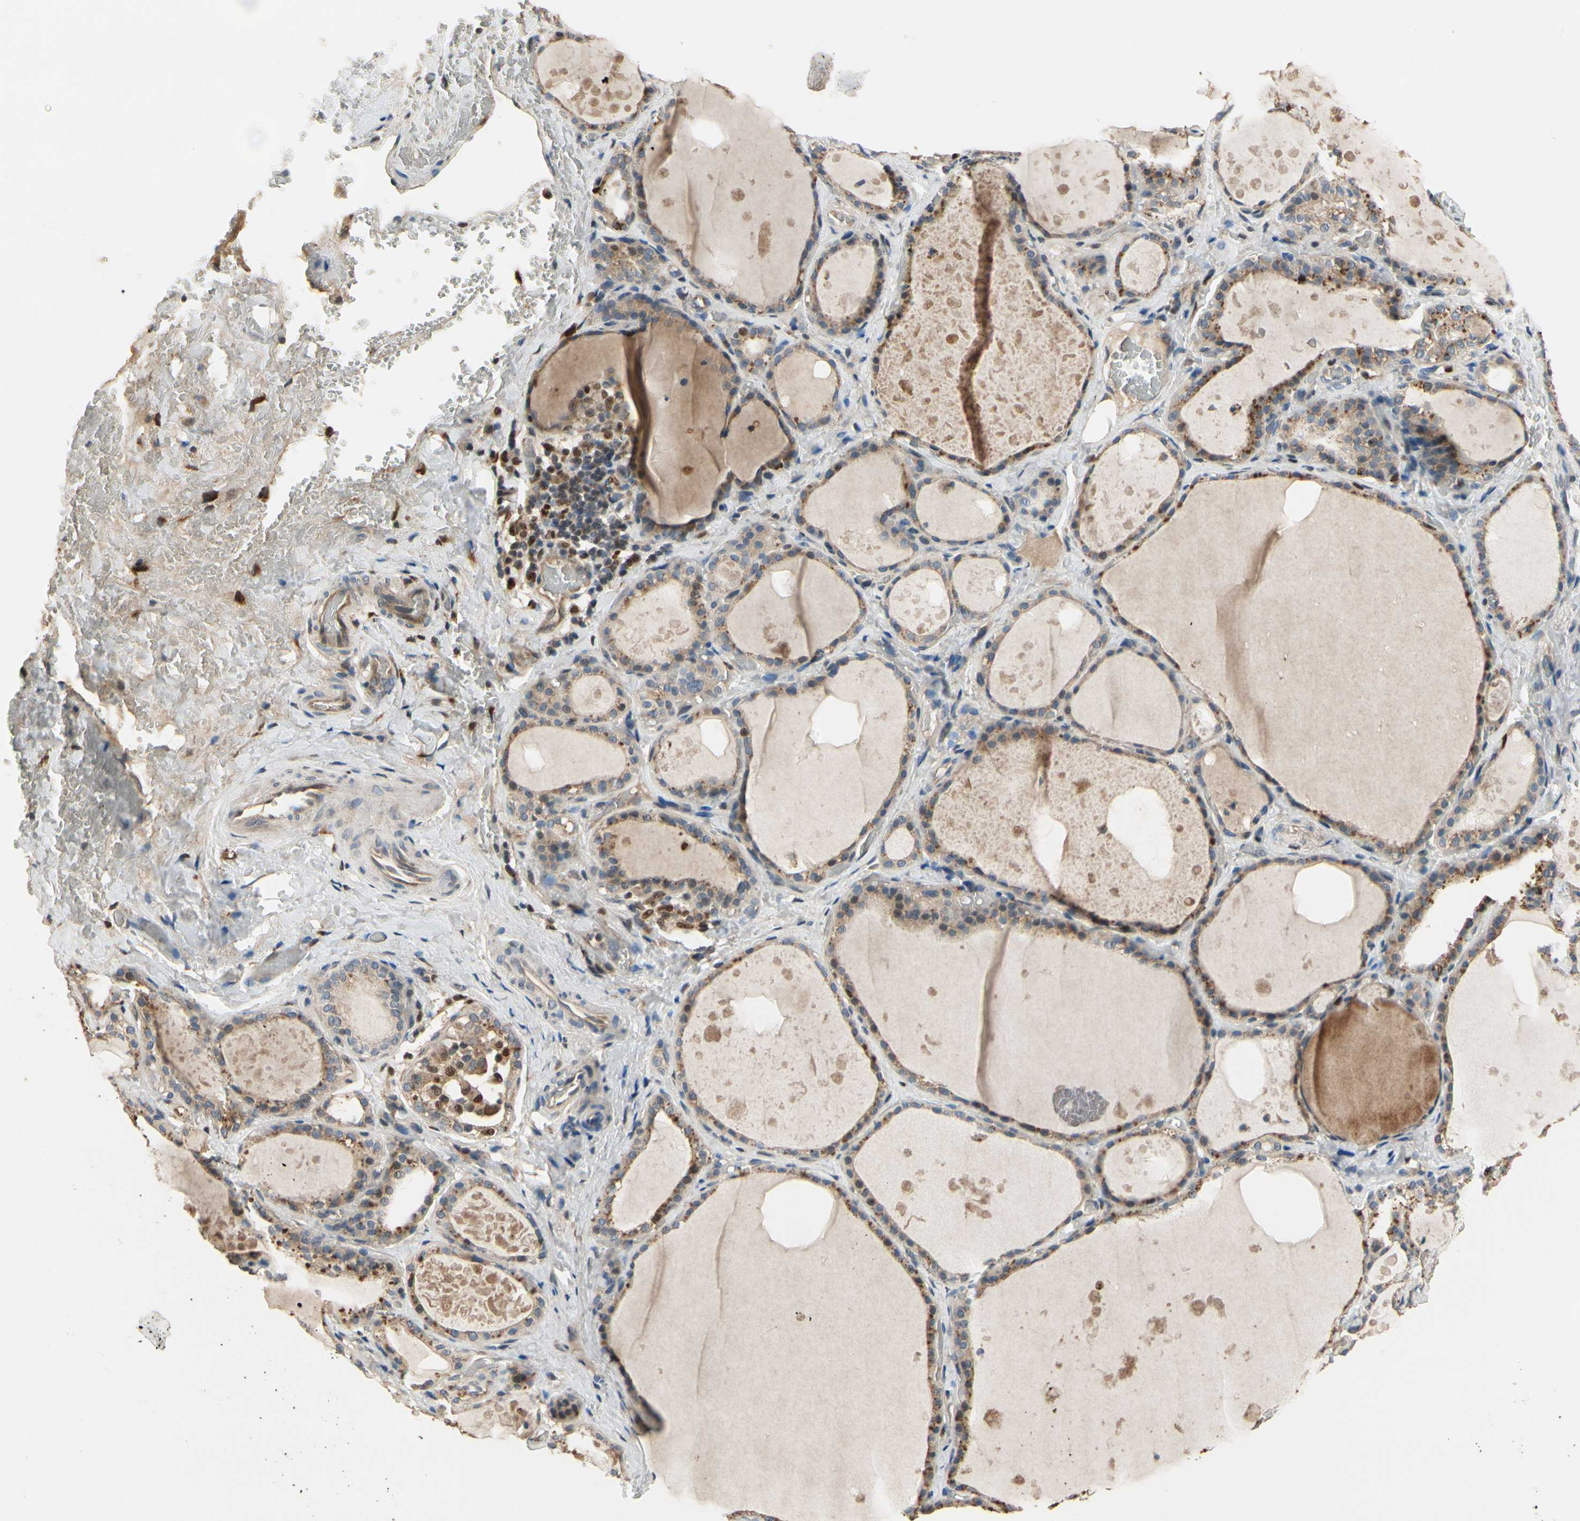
{"staining": {"intensity": "moderate", "quantity": "<25%", "location": "cytoplasmic/membranous"}, "tissue": "thyroid gland", "cell_type": "Glandular cells", "image_type": "normal", "snomed": [{"axis": "morphology", "description": "Normal tissue, NOS"}, {"axis": "topography", "description": "Thyroid gland"}], "caption": "Moderate cytoplasmic/membranous positivity is identified in about <25% of glandular cells in benign thyroid gland. The staining is performed using DAB (3,3'-diaminobenzidine) brown chromogen to label protein expression. The nuclei are counter-stained blue using hematoxylin.", "gene": "CGREF1", "patient": {"sex": "male", "age": 61}}